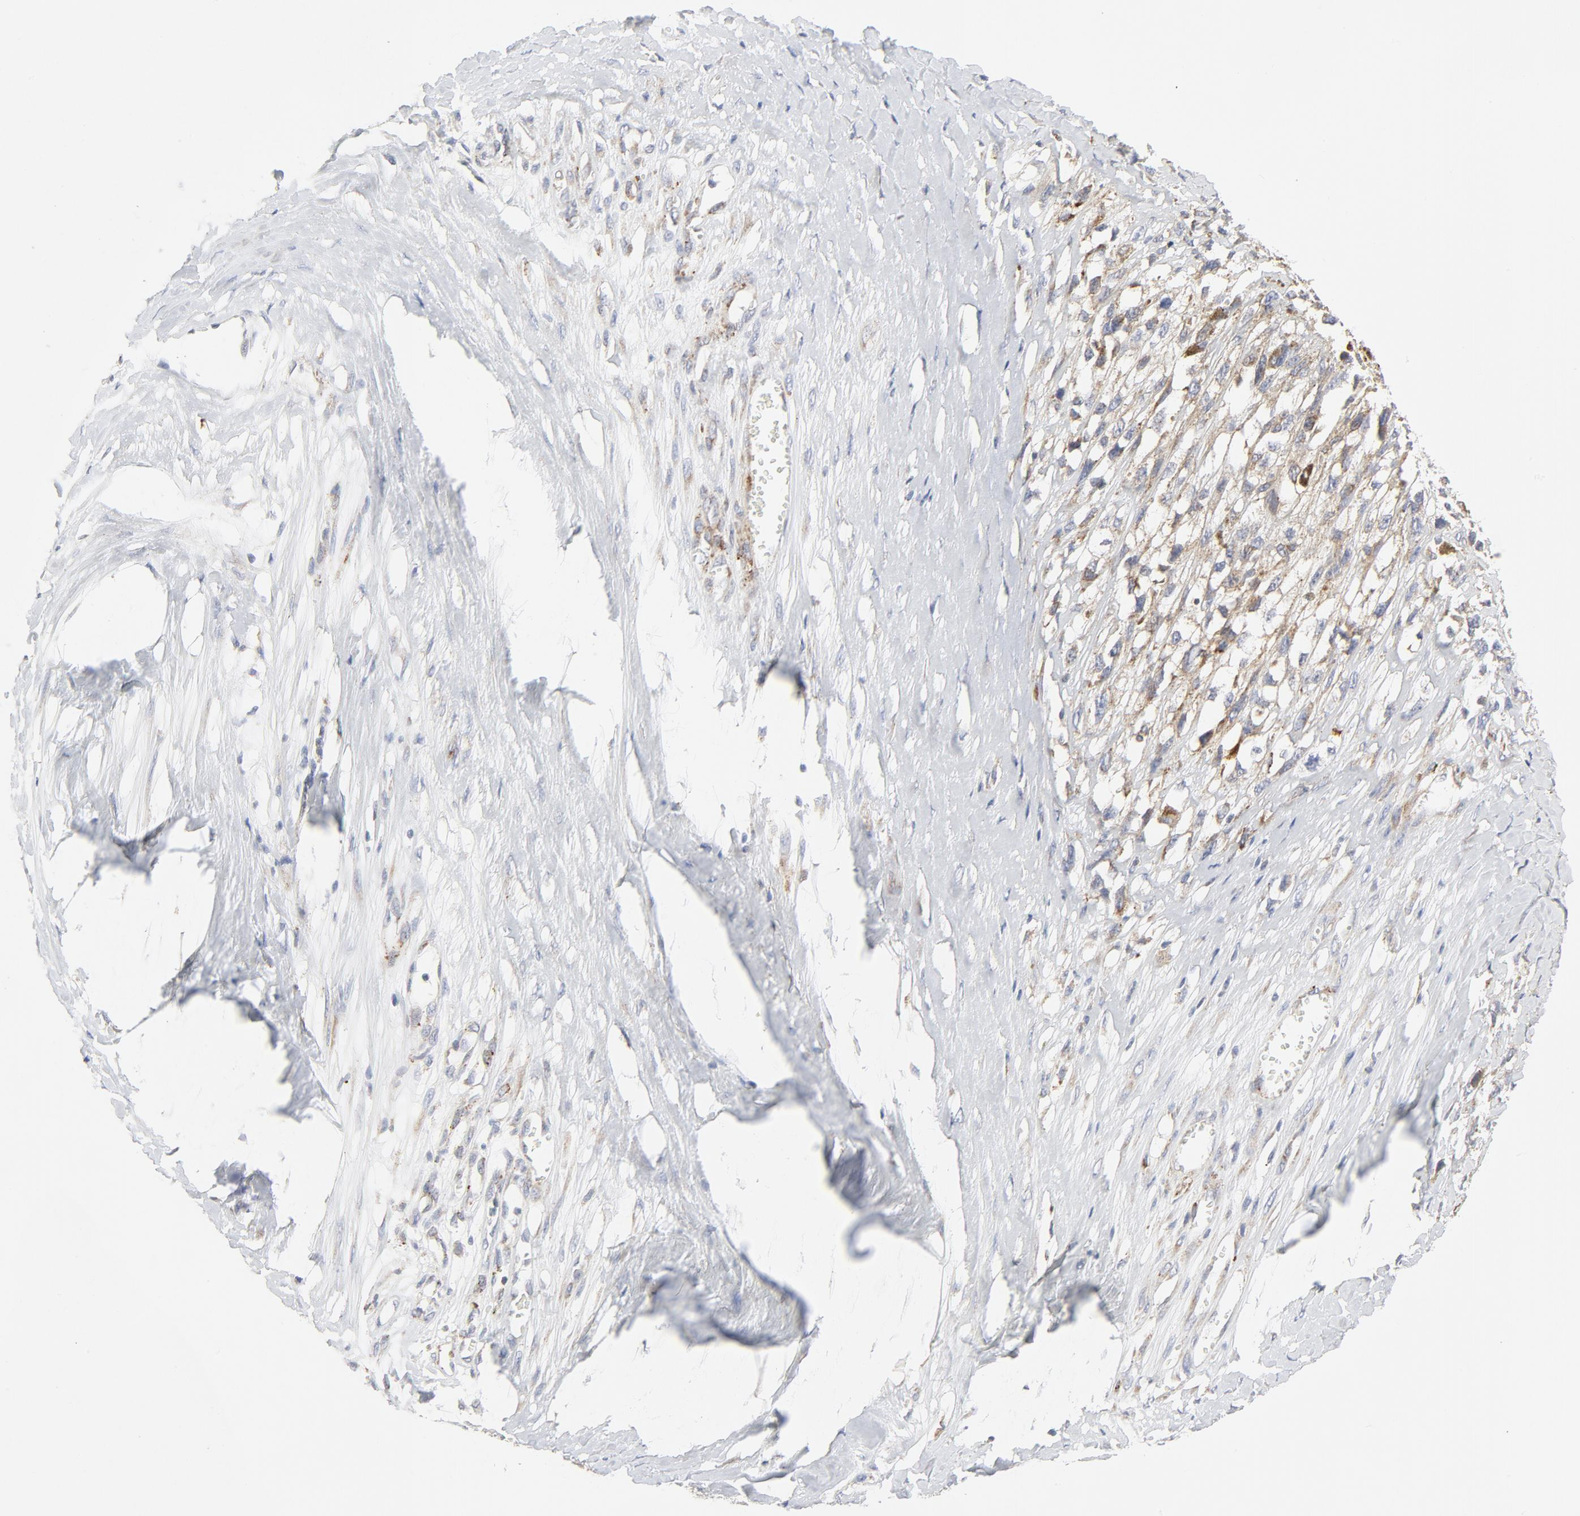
{"staining": {"intensity": "moderate", "quantity": ">75%", "location": "cytoplasmic/membranous"}, "tissue": "melanoma", "cell_type": "Tumor cells", "image_type": "cancer", "snomed": [{"axis": "morphology", "description": "Malignant melanoma, Metastatic site"}, {"axis": "topography", "description": "Lymph node"}], "caption": "Protein expression analysis of malignant melanoma (metastatic site) displays moderate cytoplasmic/membranous expression in approximately >75% of tumor cells.", "gene": "LRP6", "patient": {"sex": "male", "age": 59}}